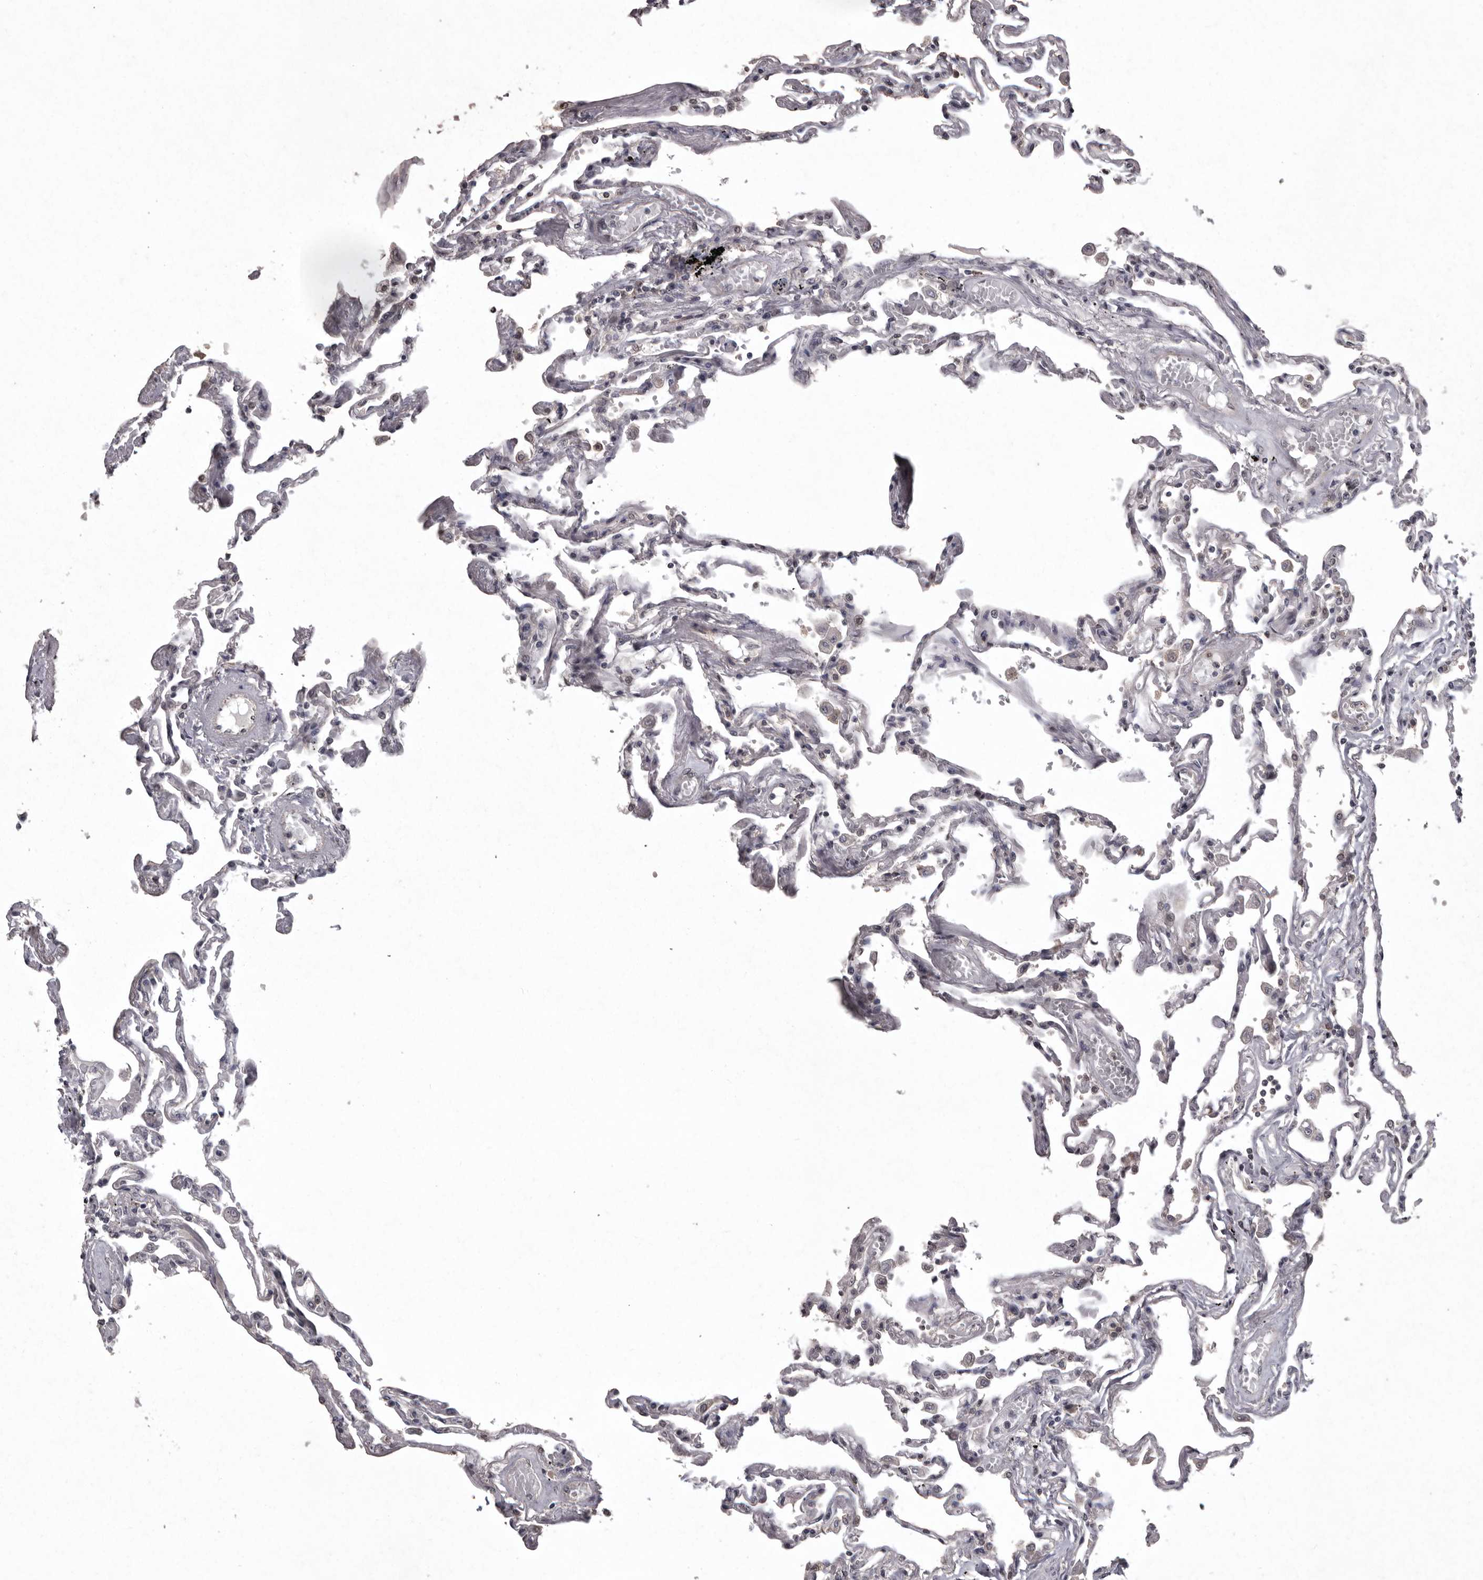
{"staining": {"intensity": "moderate", "quantity": "<25%", "location": "cytoplasmic/membranous"}, "tissue": "lung", "cell_type": "Alveolar cells", "image_type": "normal", "snomed": [{"axis": "morphology", "description": "Normal tissue, NOS"}, {"axis": "topography", "description": "Lung"}], "caption": "Protein expression analysis of normal lung exhibits moderate cytoplasmic/membranous staining in approximately <25% of alveolar cells.", "gene": "DARS1", "patient": {"sex": "female", "age": 67}}